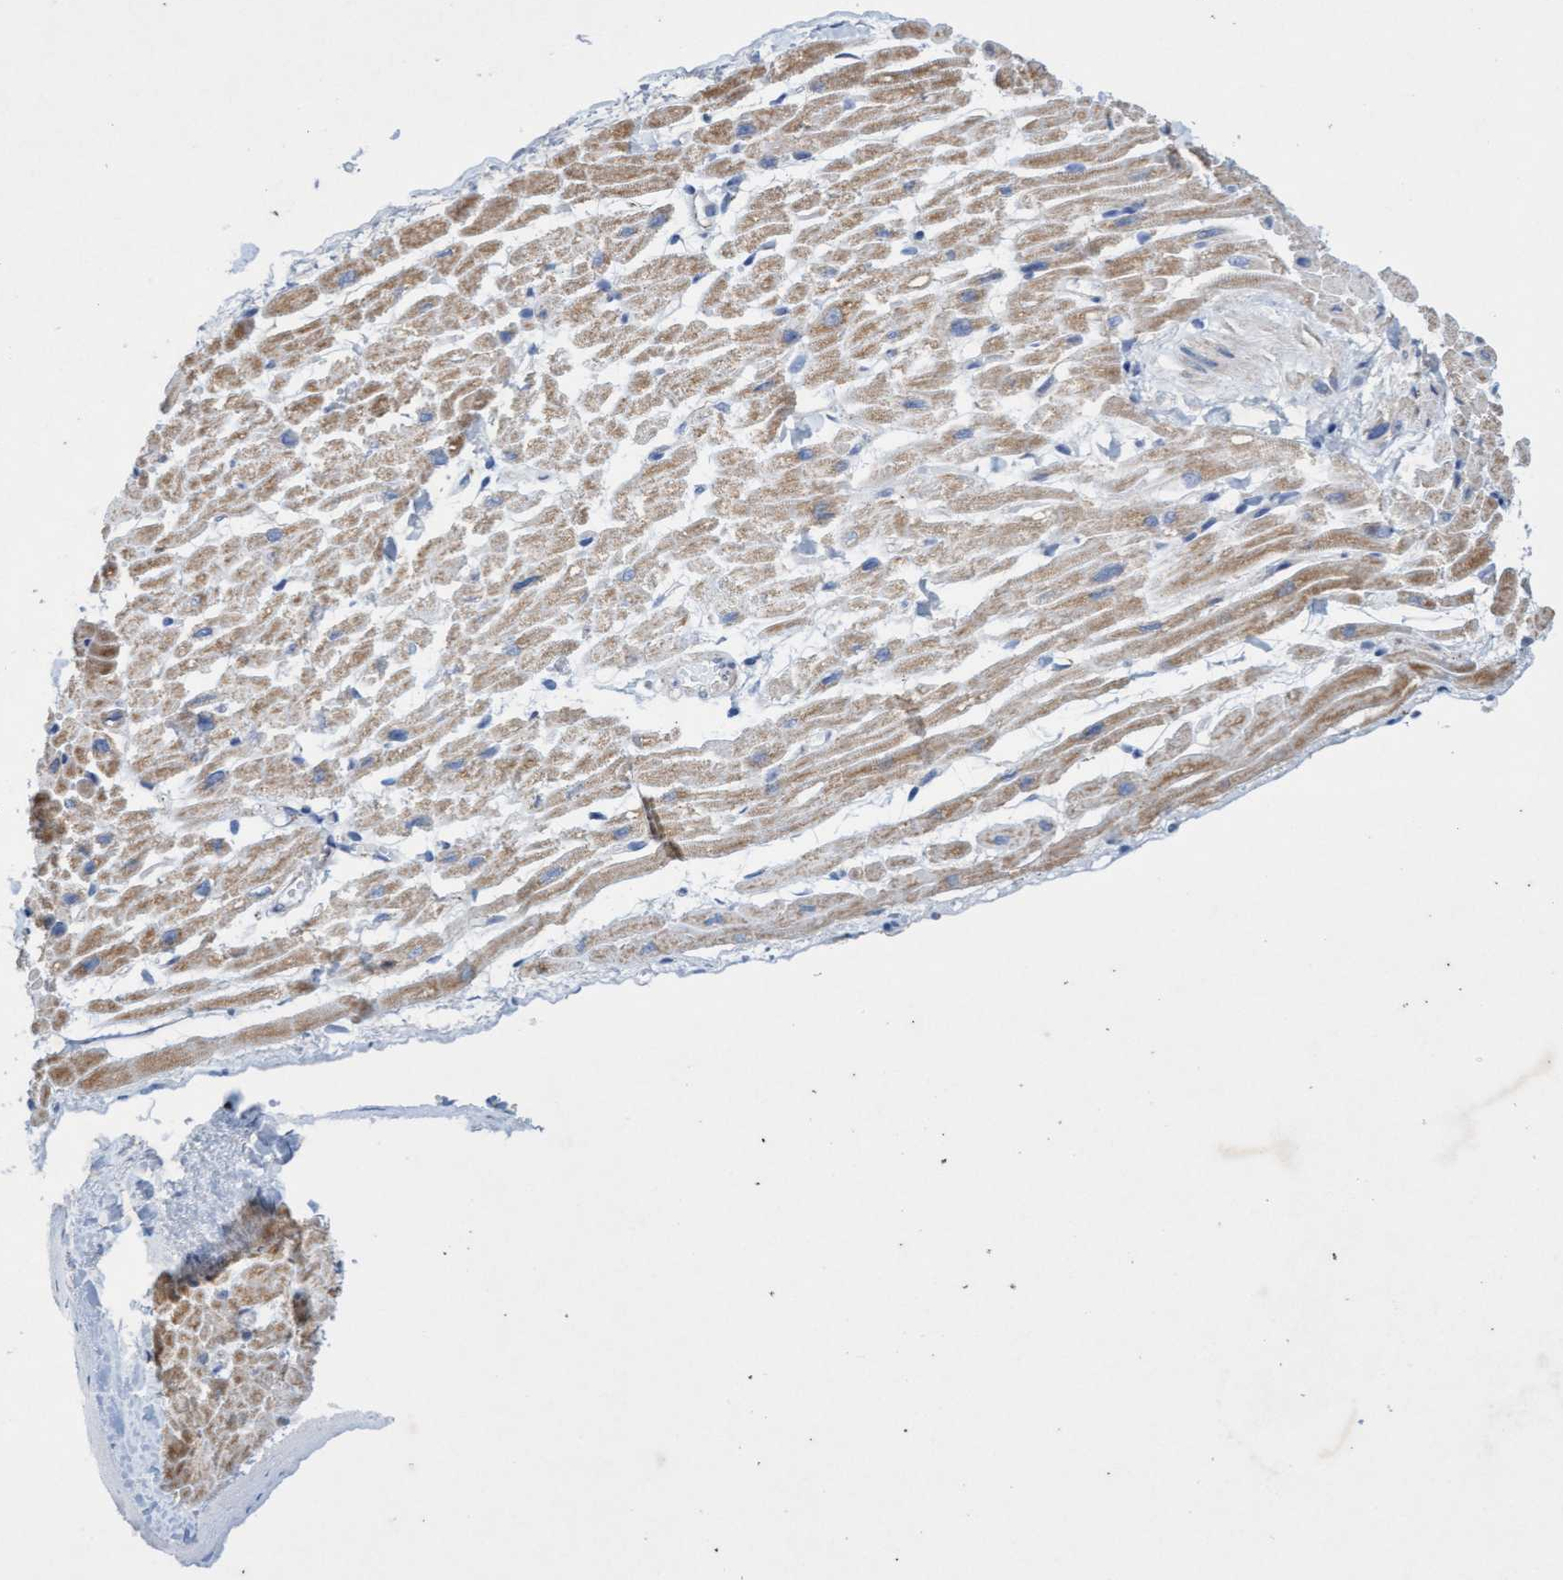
{"staining": {"intensity": "moderate", "quantity": ">75%", "location": "cytoplasmic/membranous"}, "tissue": "heart muscle", "cell_type": "Cardiomyocytes", "image_type": "normal", "snomed": [{"axis": "morphology", "description": "Normal tissue, NOS"}, {"axis": "topography", "description": "Heart"}], "caption": "Immunohistochemical staining of normal human heart muscle displays medium levels of moderate cytoplasmic/membranous staining in about >75% of cardiomyocytes. The protein is stained brown, and the nuclei are stained in blue (DAB IHC with brightfield microscopy, high magnification).", "gene": "SGSH", "patient": {"sex": "male", "age": 45}}